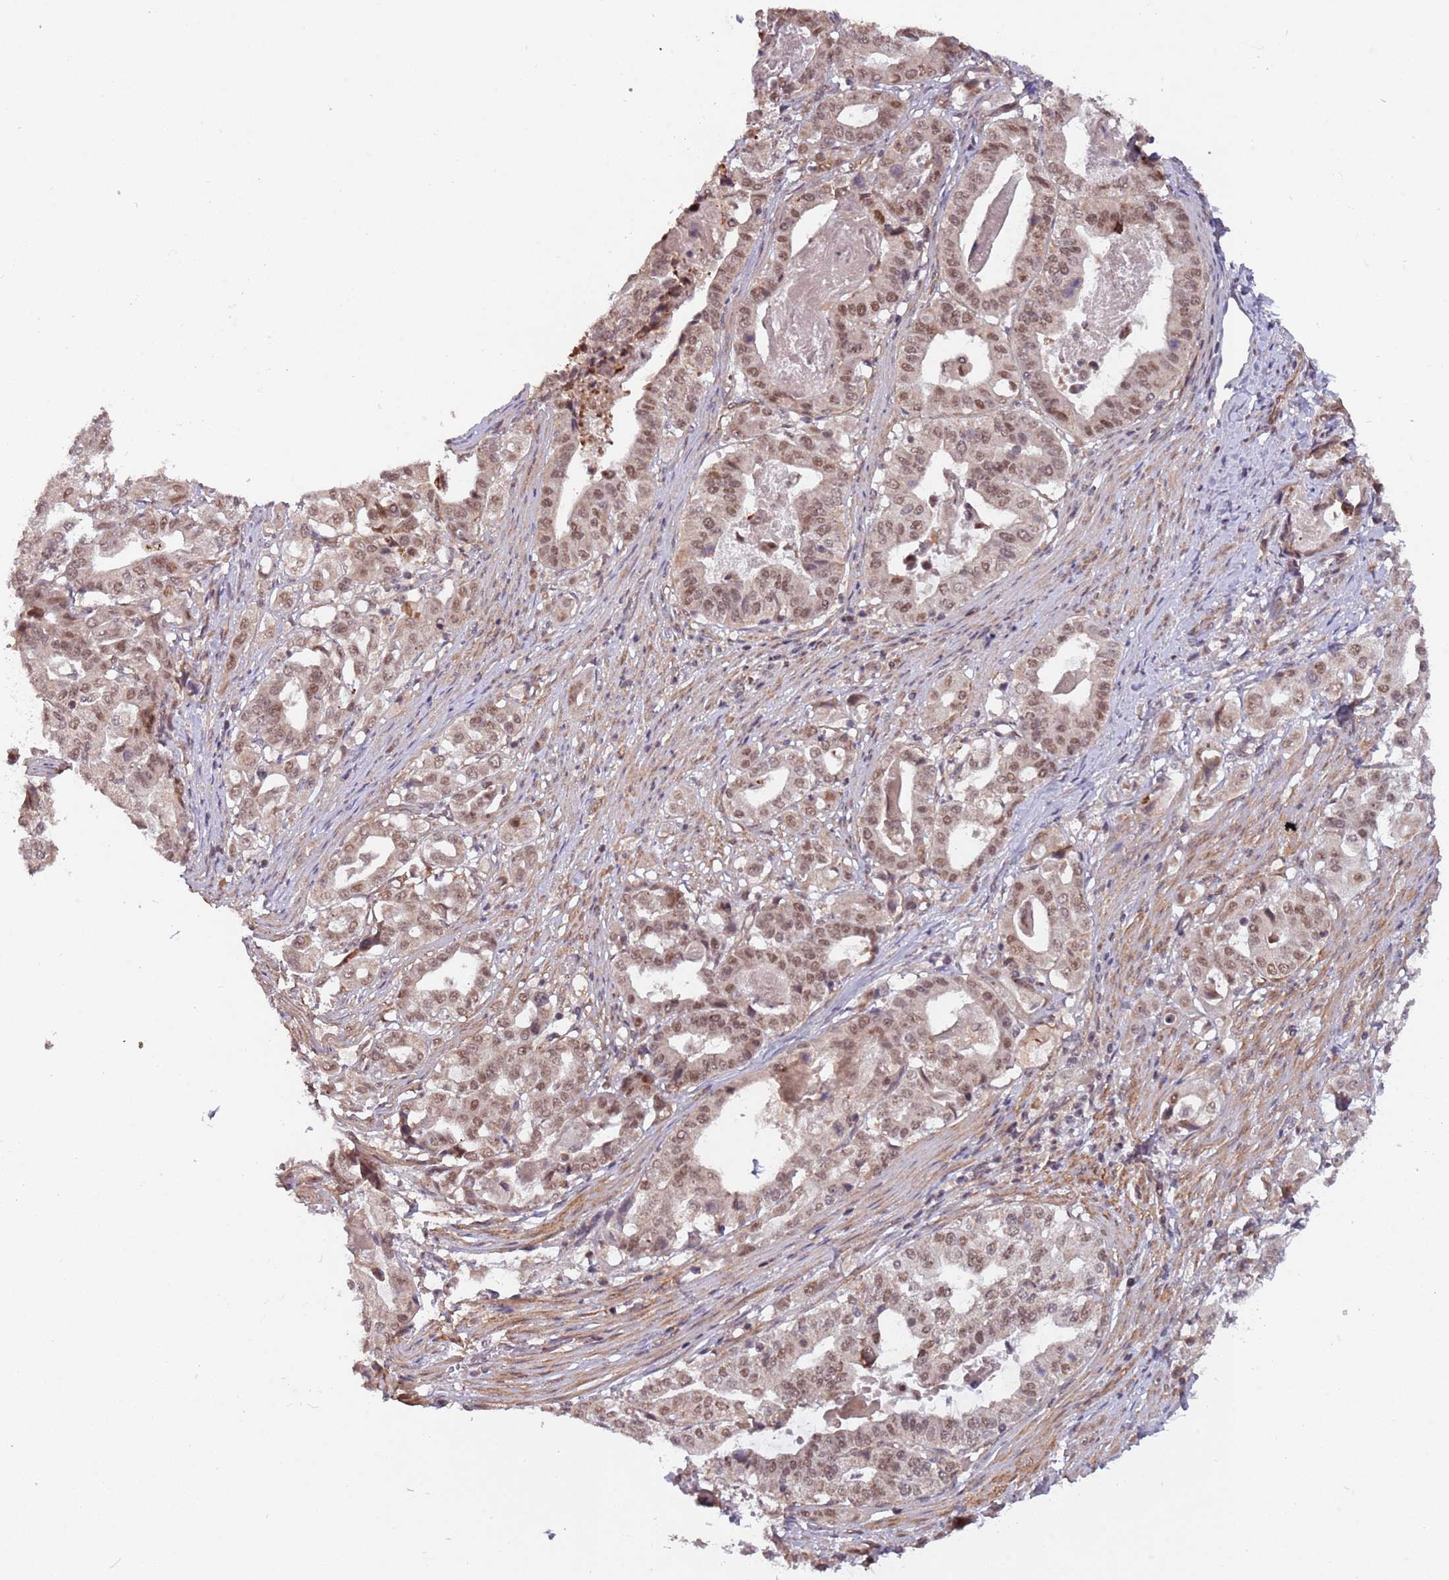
{"staining": {"intensity": "moderate", "quantity": ">75%", "location": "nuclear"}, "tissue": "stomach cancer", "cell_type": "Tumor cells", "image_type": "cancer", "snomed": [{"axis": "morphology", "description": "Adenocarcinoma, NOS"}, {"axis": "topography", "description": "Stomach"}], "caption": "Immunohistochemical staining of adenocarcinoma (stomach) displays moderate nuclear protein staining in about >75% of tumor cells. The staining was performed using DAB (3,3'-diaminobenzidine), with brown indicating positive protein expression. Nuclei are stained blue with hematoxylin.", "gene": "SUDS3", "patient": {"sex": "male", "age": 48}}